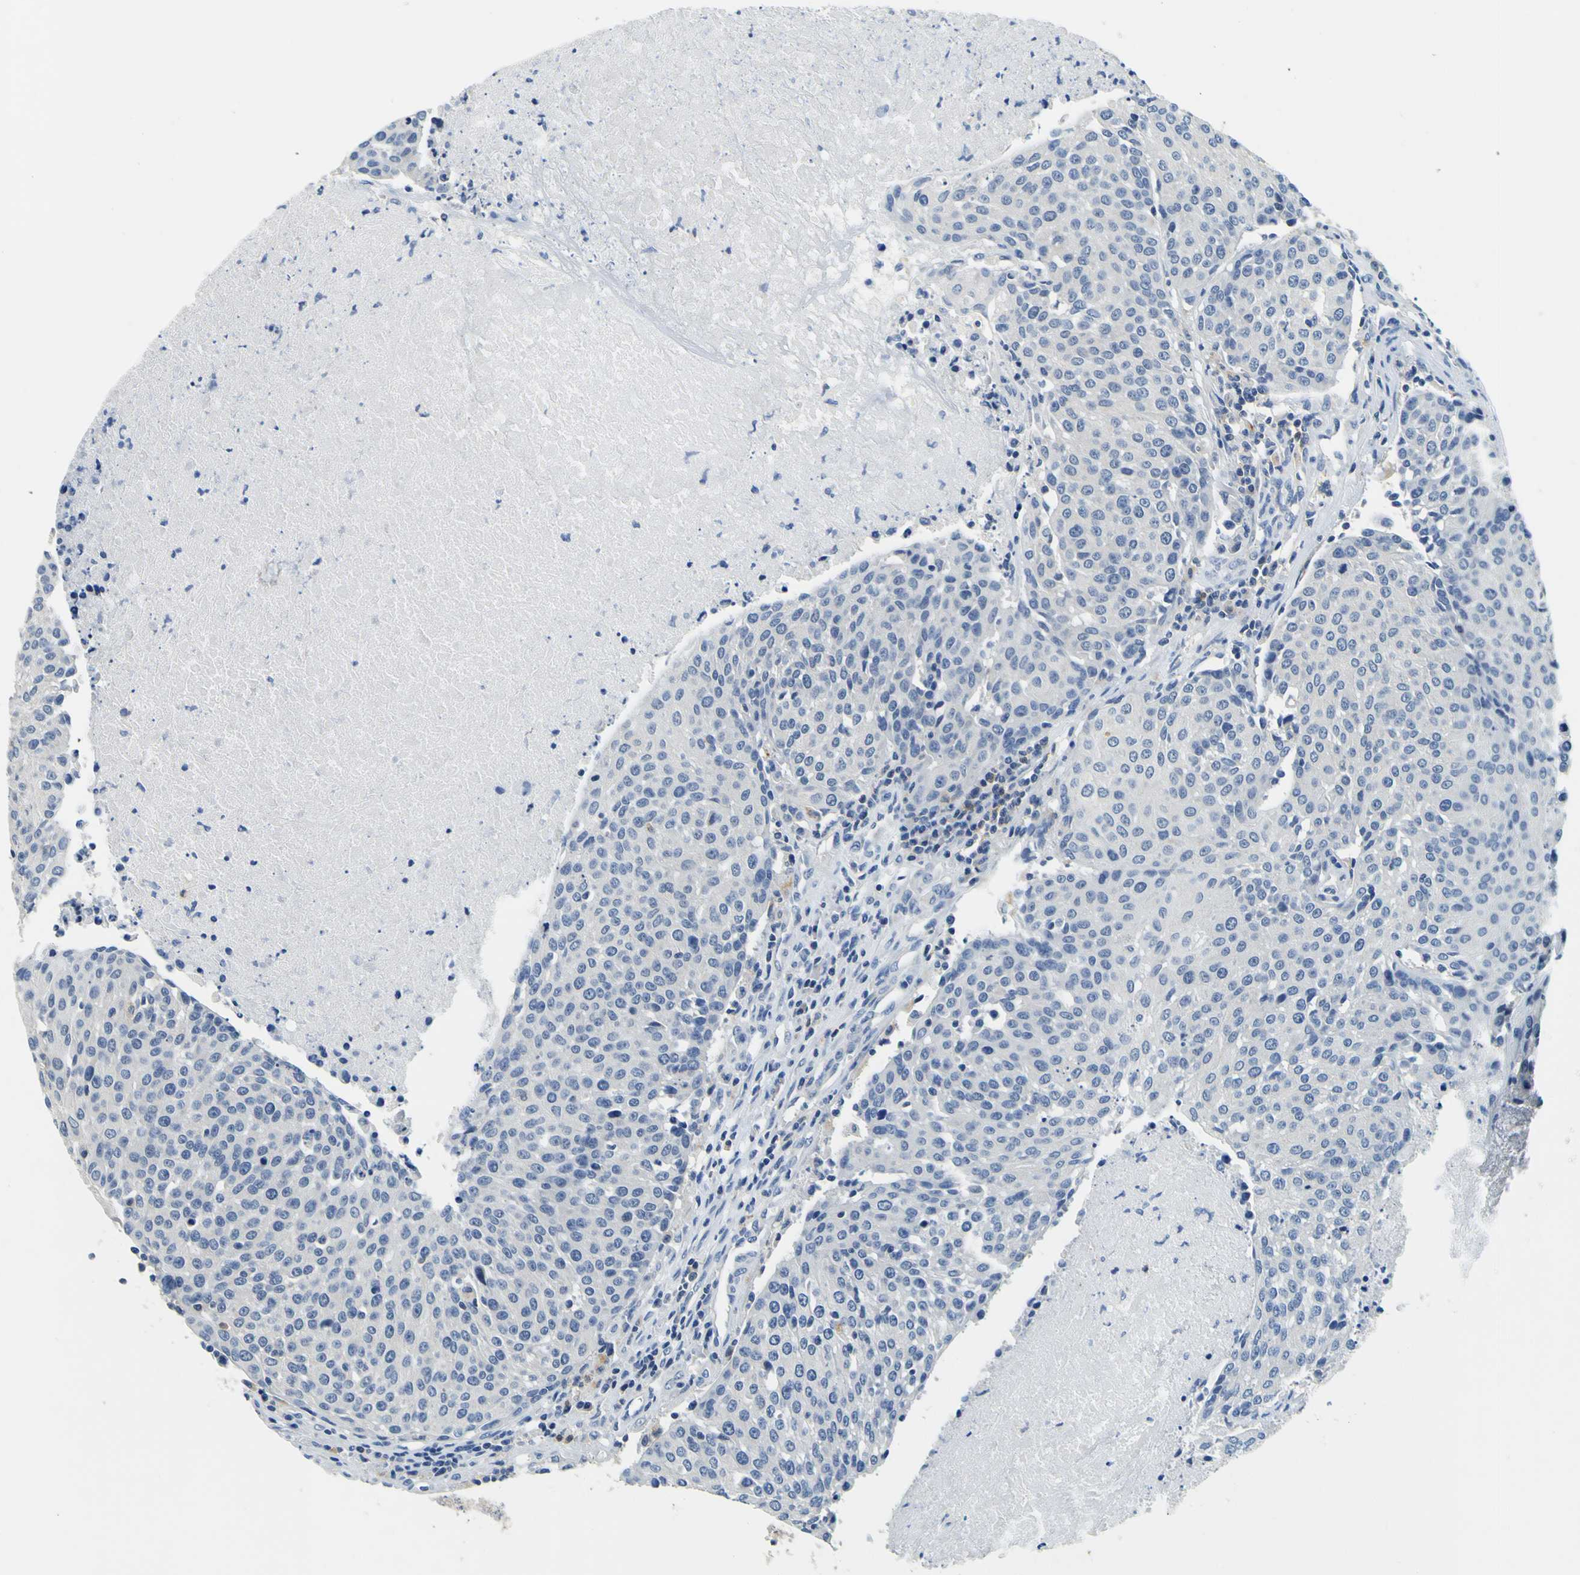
{"staining": {"intensity": "negative", "quantity": "none", "location": "none"}, "tissue": "urothelial cancer", "cell_type": "Tumor cells", "image_type": "cancer", "snomed": [{"axis": "morphology", "description": "Urothelial carcinoma, High grade"}, {"axis": "topography", "description": "Urinary bladder"}], "caption": "Immunohistochemistry (IHC) of urothelial cancer demonstrates no positivity in tumor cells.", "gene": "TNIK", "patient": {"sex": "female", "age": 85}}